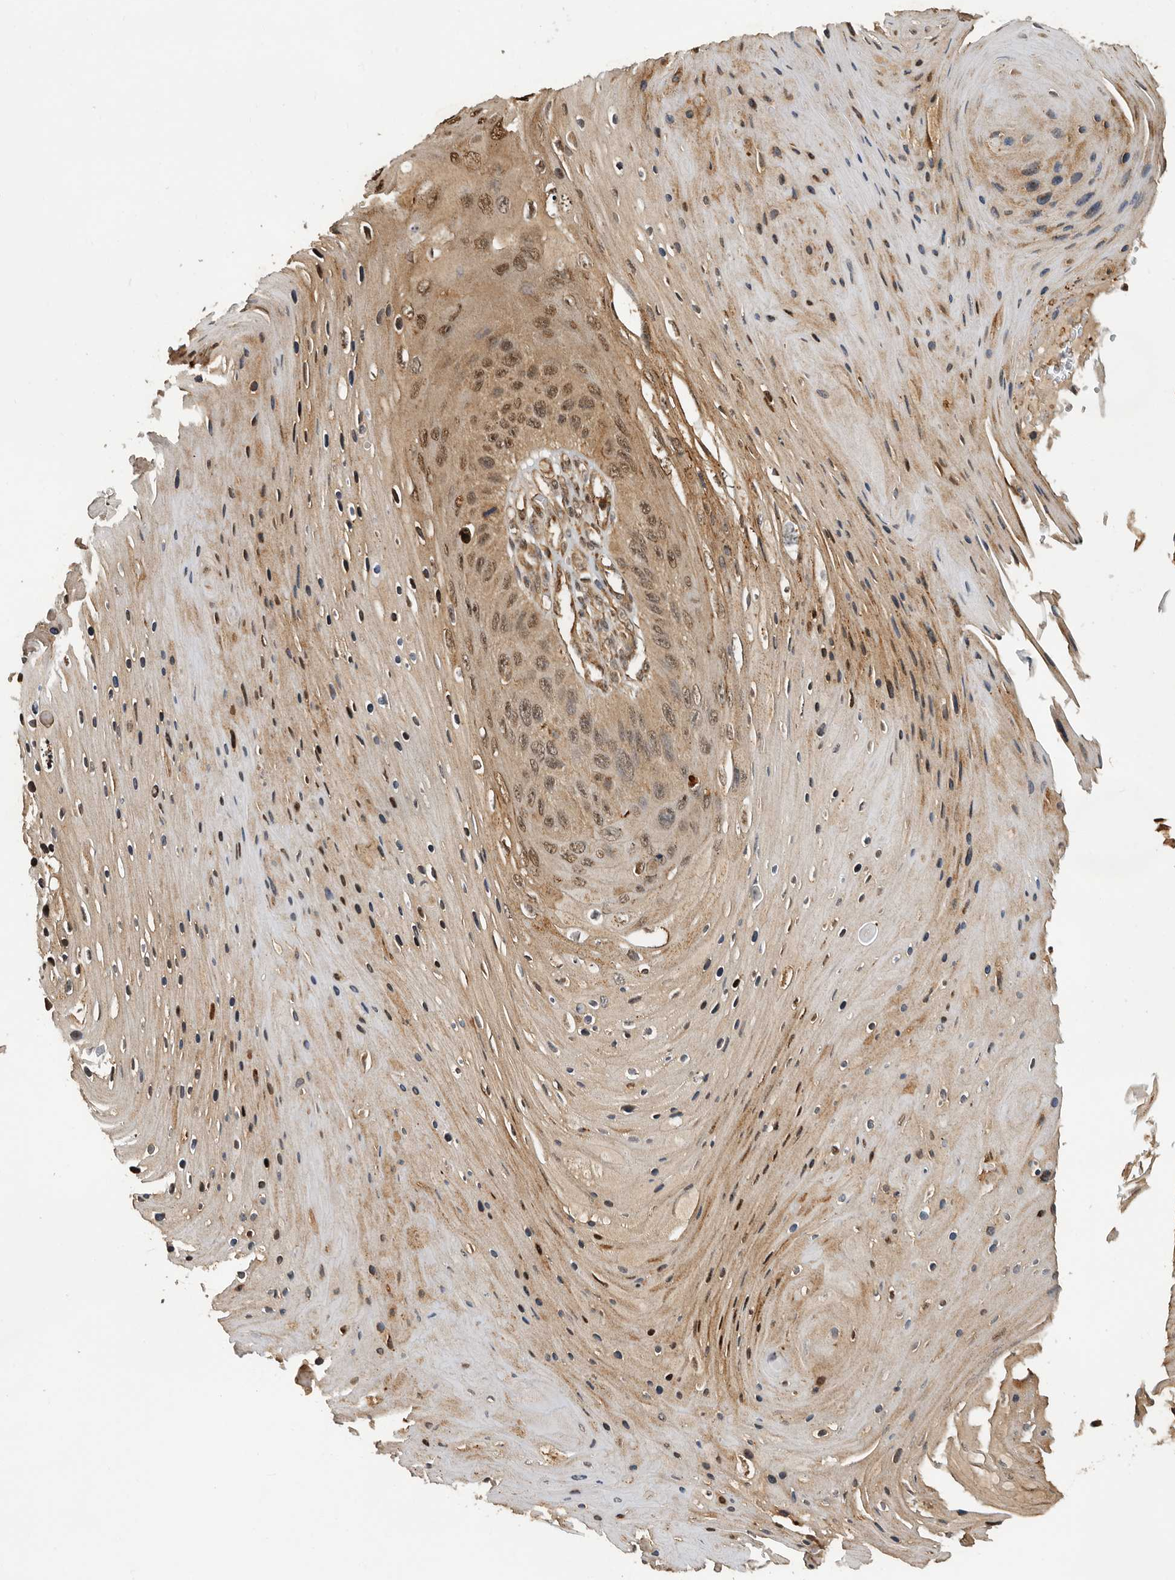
{"staining": {"intensity": "moderate", "quantity": "25%-75%", "location": "cytoplasmic/membranous,nuclear"}, "tissue": "skin cancer", "cell_type": "Tumor cells", "image_type": "cancer", "snomed": [{"axis": "morphology", "description": "Squamous cell carcinoma, NOS"}, {"axis": "topography", "description": "Skin"}], "caption": "Immunohistochemistry histopathology image of neoplastic tissue: skin cancer stained using IHC demonstrates medium levels of moderate protein expression localized specifically in the cytoplasmic/membranous and nuclear of tumor cells, appearing as a cytoplasmic/membranous and nuclear brown color.", "gene": "RNF157", "patient": {"sex": "female", "age": 88}}